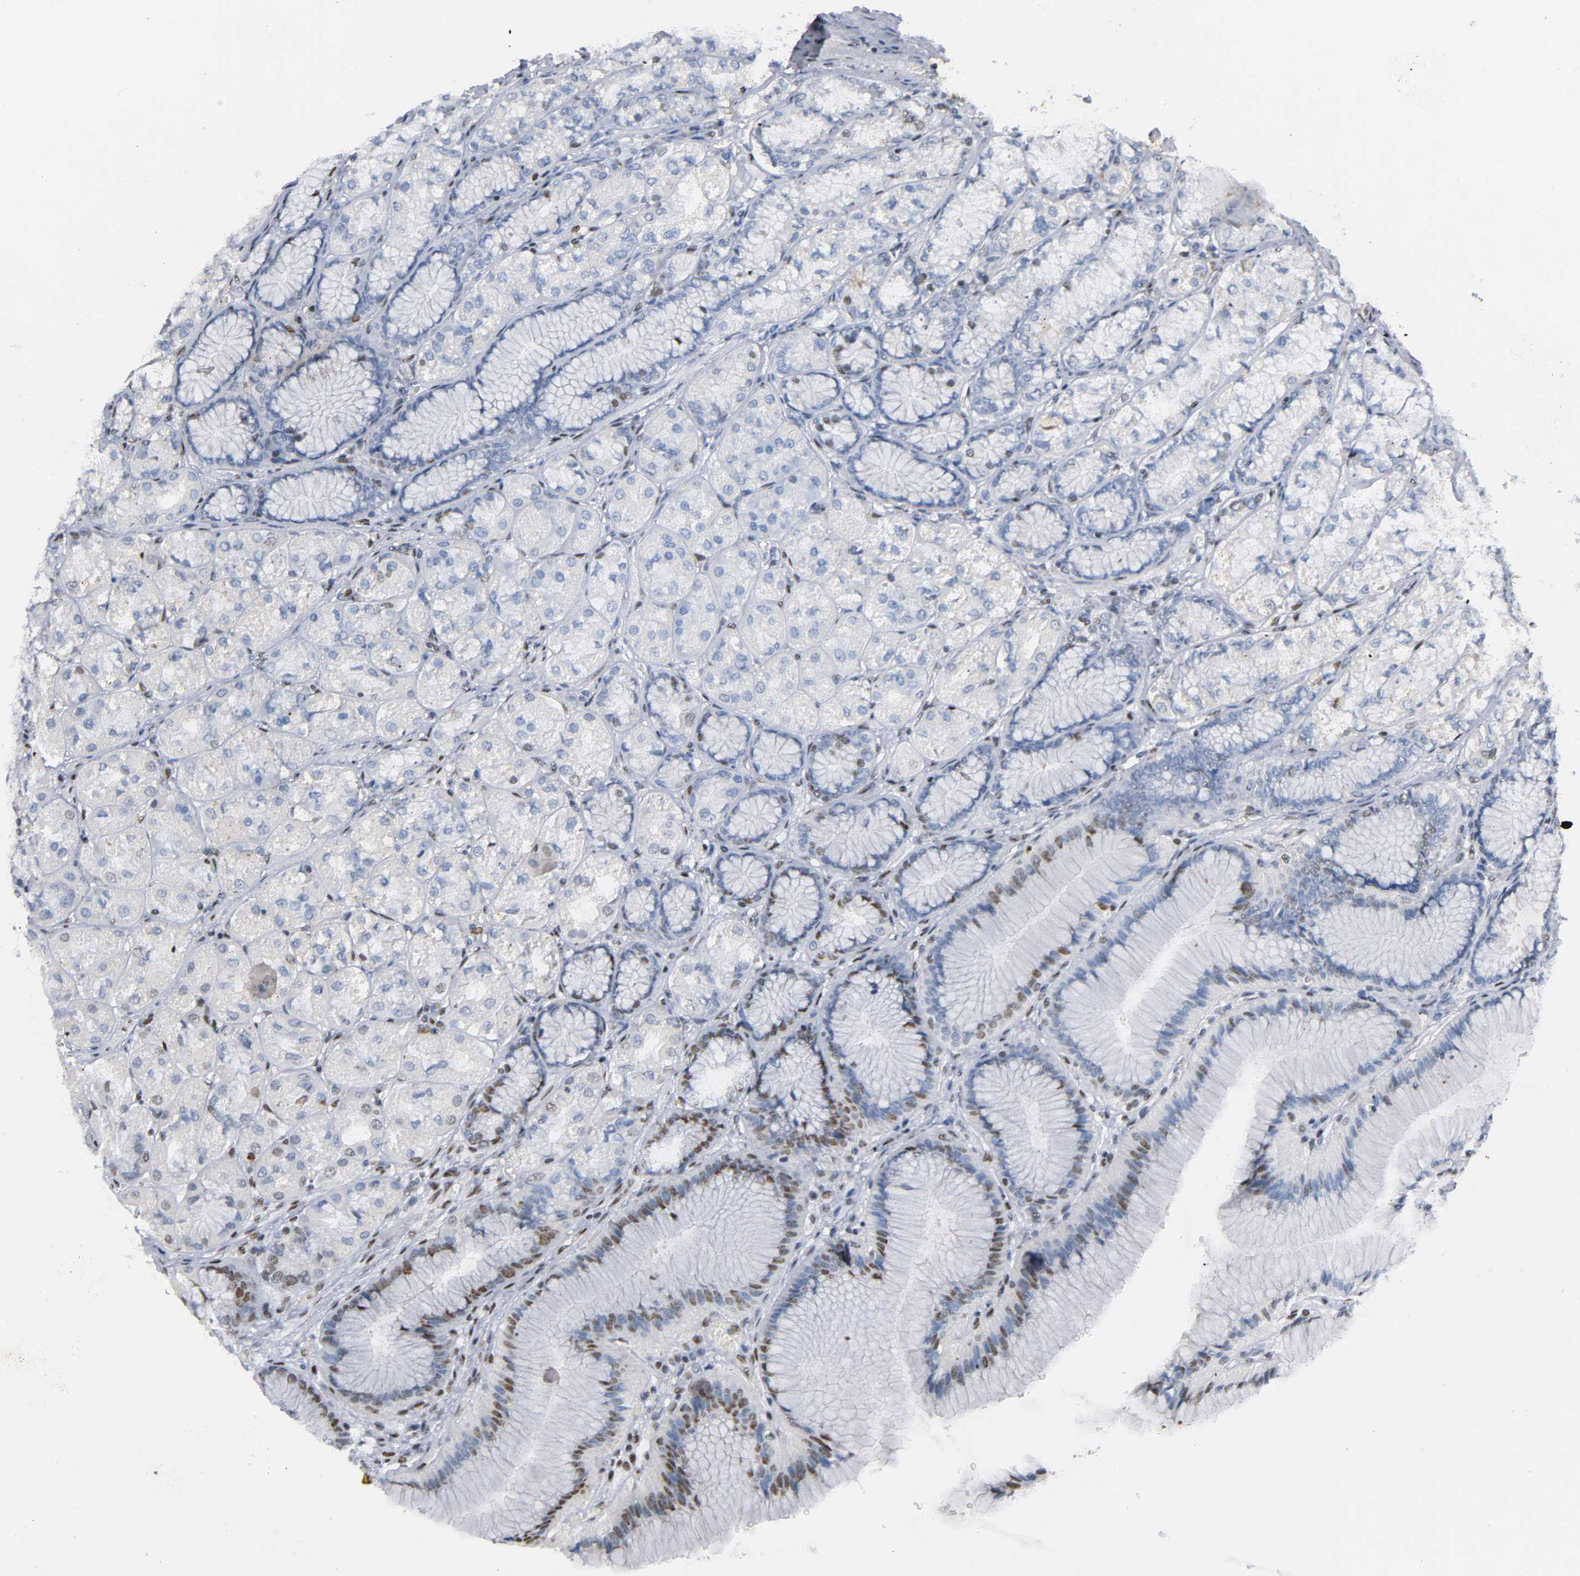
{"staining": {"intensity": "moderate", "quantity": "<25%", "location": "nuclear"}, "tissue": "stomach", "cell_type": "Glandular cells", "image_type": "normal", "snomed": [{"axis": "morphology", "description": "Normal tissue, NOS"}, {"axis": "morphology", "description": "Adenocarcinoma, NOS"}, {"axis": "topography", "description": "Stomach"}, {"axis": "topography", "description": "Stomach, lower"}], "caption": "DAB (3,3'-diaminobenzidine) immunohistochemical staining of normal human stomach demonstrates moderate nuclear protein positivity in about <25% of glandular cells.", "gene": "CREBBP", "patient": {"sex": "female", "age": 65}}